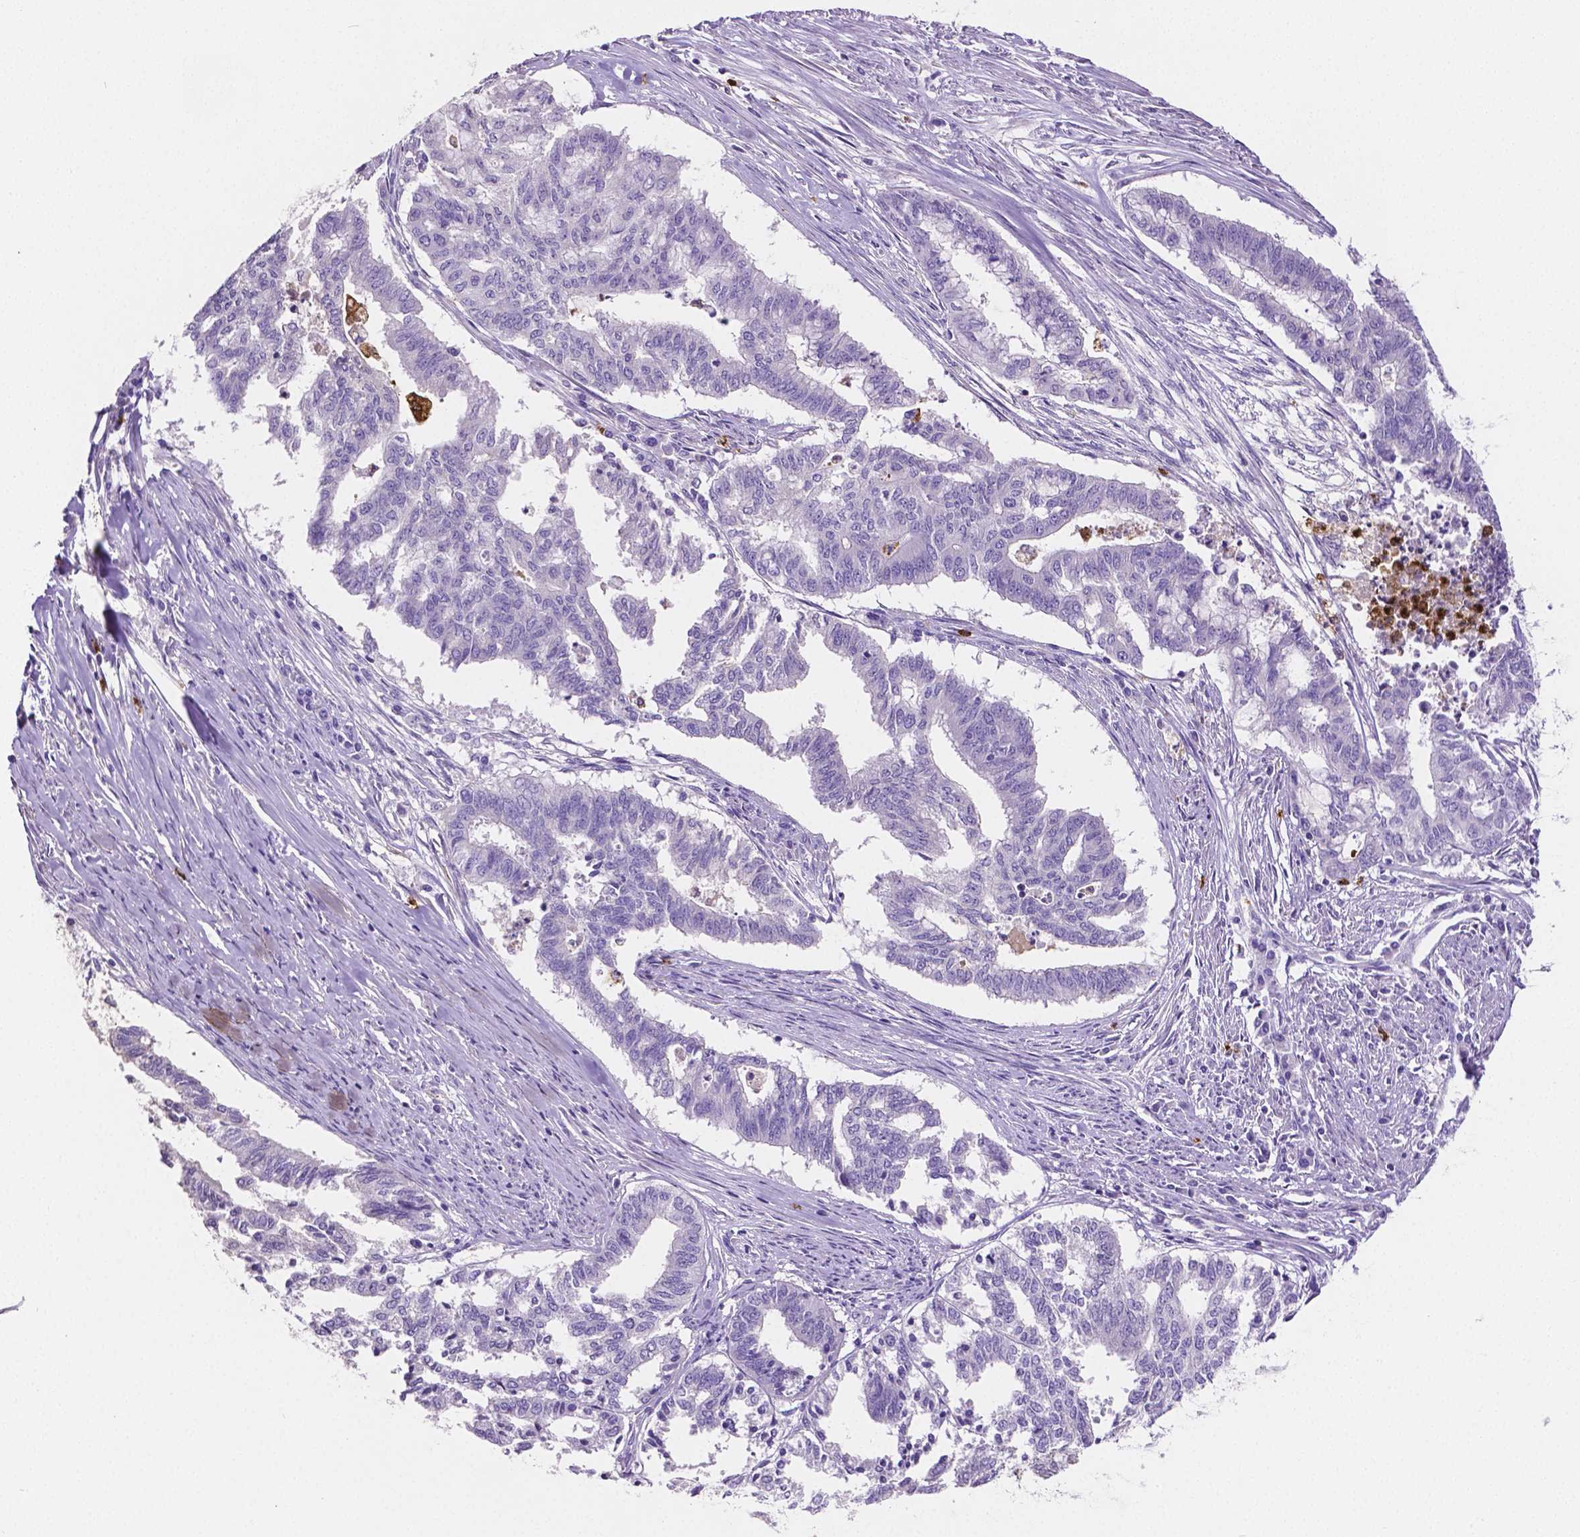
{"staining": {"intensity": "negative", "quantity": "none", "location": "none"}, "tissue": "endometrial cancer", "cell_type": "Tumor cells", "image_type": "cancer", "snomed": [{"axis": "morphology", "description": "Adenocarcinoma, NOS"}, {"axis": "topography", "description": "Endometrium"}], "caption": "Immunohistochemical staining of adenocarcinoma (endometrial) reveals no significant positivity in tumor cells.", "gene": "MMP9", "patient": {"sex": "female", "age": 79}}